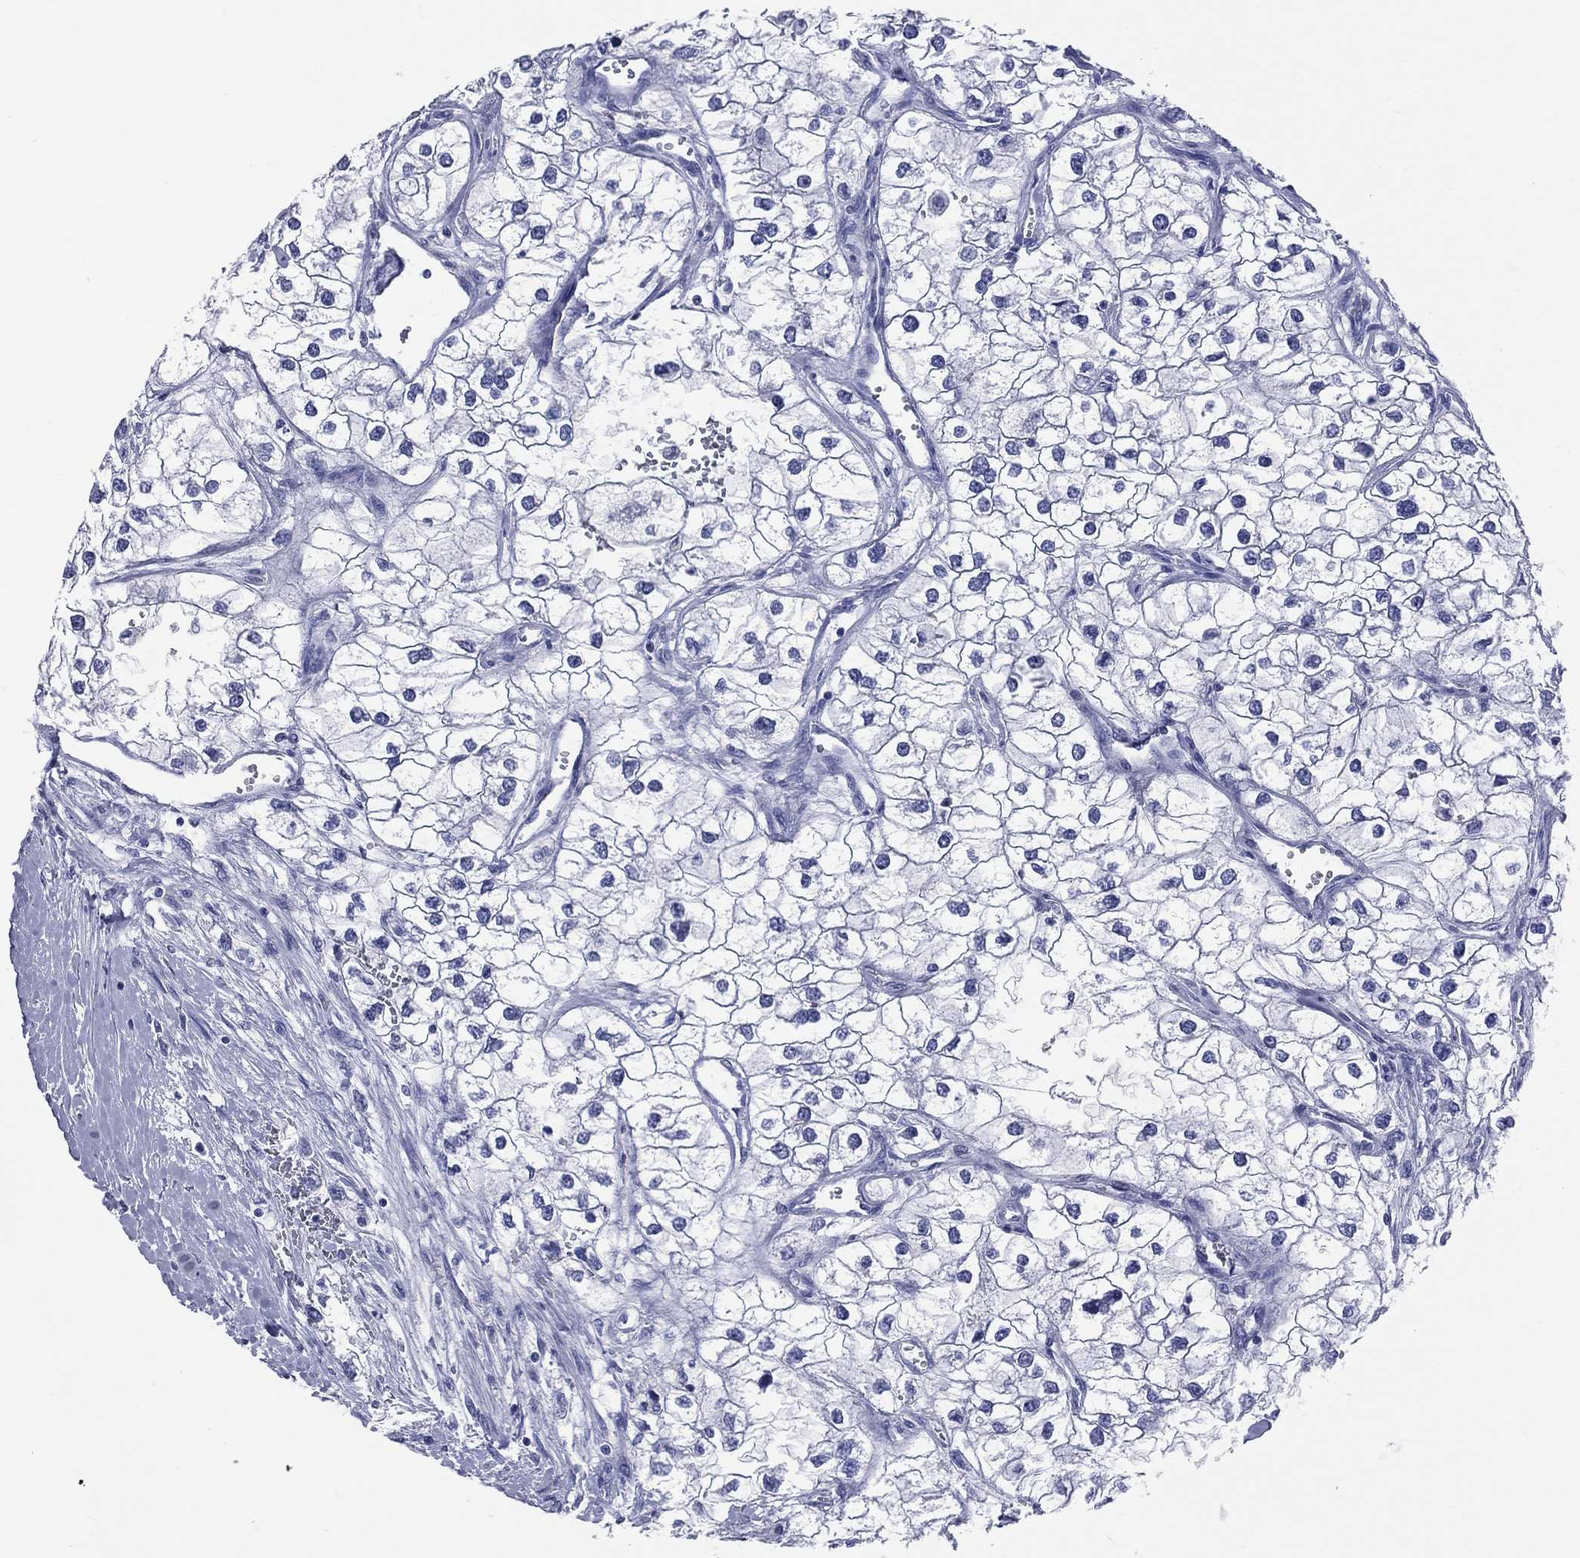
{"staining": {"intensity": "negative", "quantity": "none", "location": "none"}, "tissue": "renal cancer", "cell_type": "Tumor cells", "image_type": "cancer", "snomed": [{"axis": "morphology", "description": "Adenocarcinoma, NOS"}, {"axis": "topography", "description": "Kidney"}], "caption": "Tumor cells are negative for protein expression in human renal cancer (adenocarcinoma).", "gene": "CYLC1", "patient": {"sex": "male", "age": 59}}